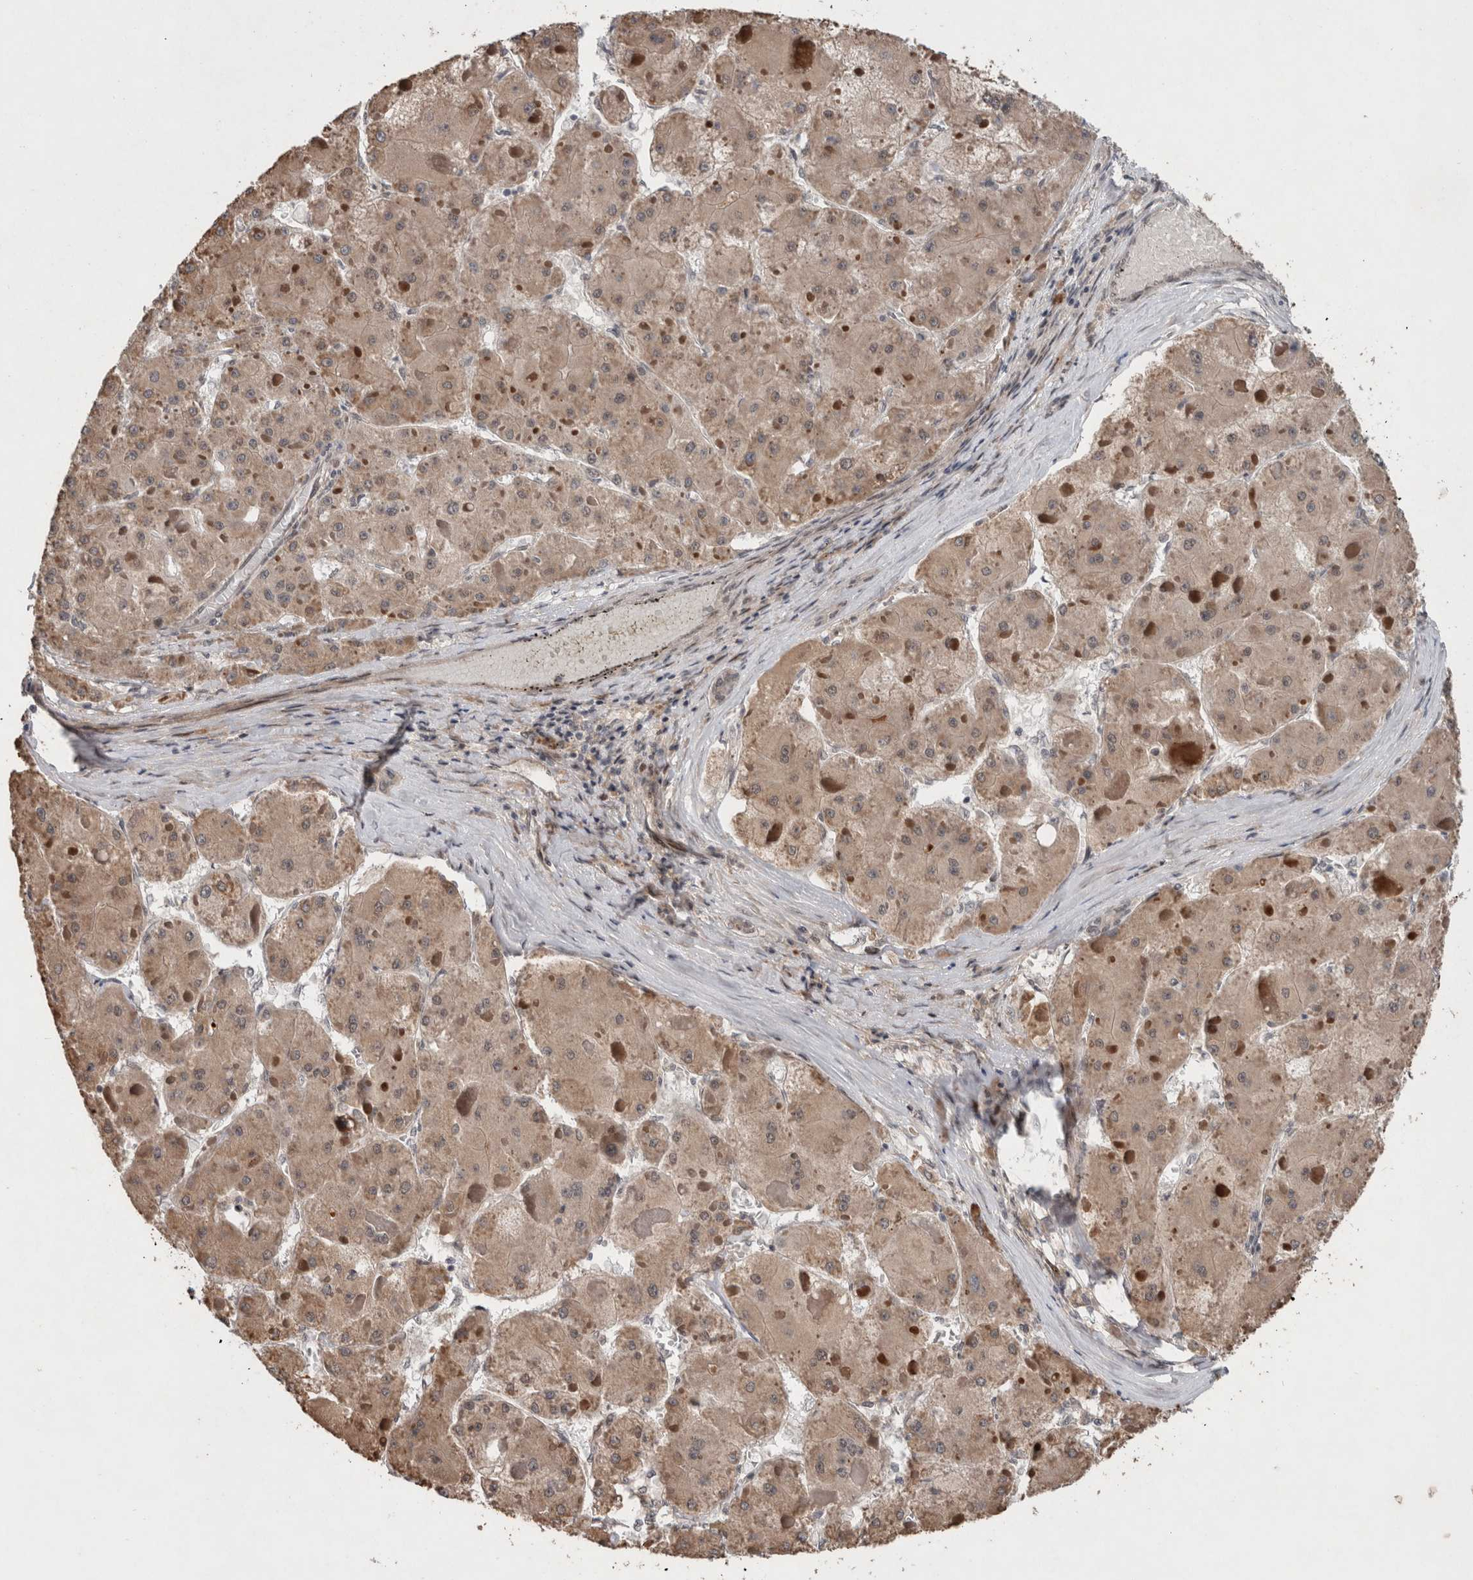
{"staining": {"intensity": "weak", "quantity": ">75%", "location": "cytoplasmic/membranous"}, "tissue": "liver cancer", "cell_type": "Tumor cells", "image_type": "cancer", "snomed": [{"axis": "morphology", "description": "Carcinoma, Hepatocellular, NOS"}, {"axis": "topography", "description": "Liver"}], "caption": "Liver cancer was stained to show a protein in brown. There is low levels of weak cytoplasmic/membranous staining in approximately >75% of tumor cells.", "gene": "GIMAP6", "patient": {"sex": "female", "age": 73}}